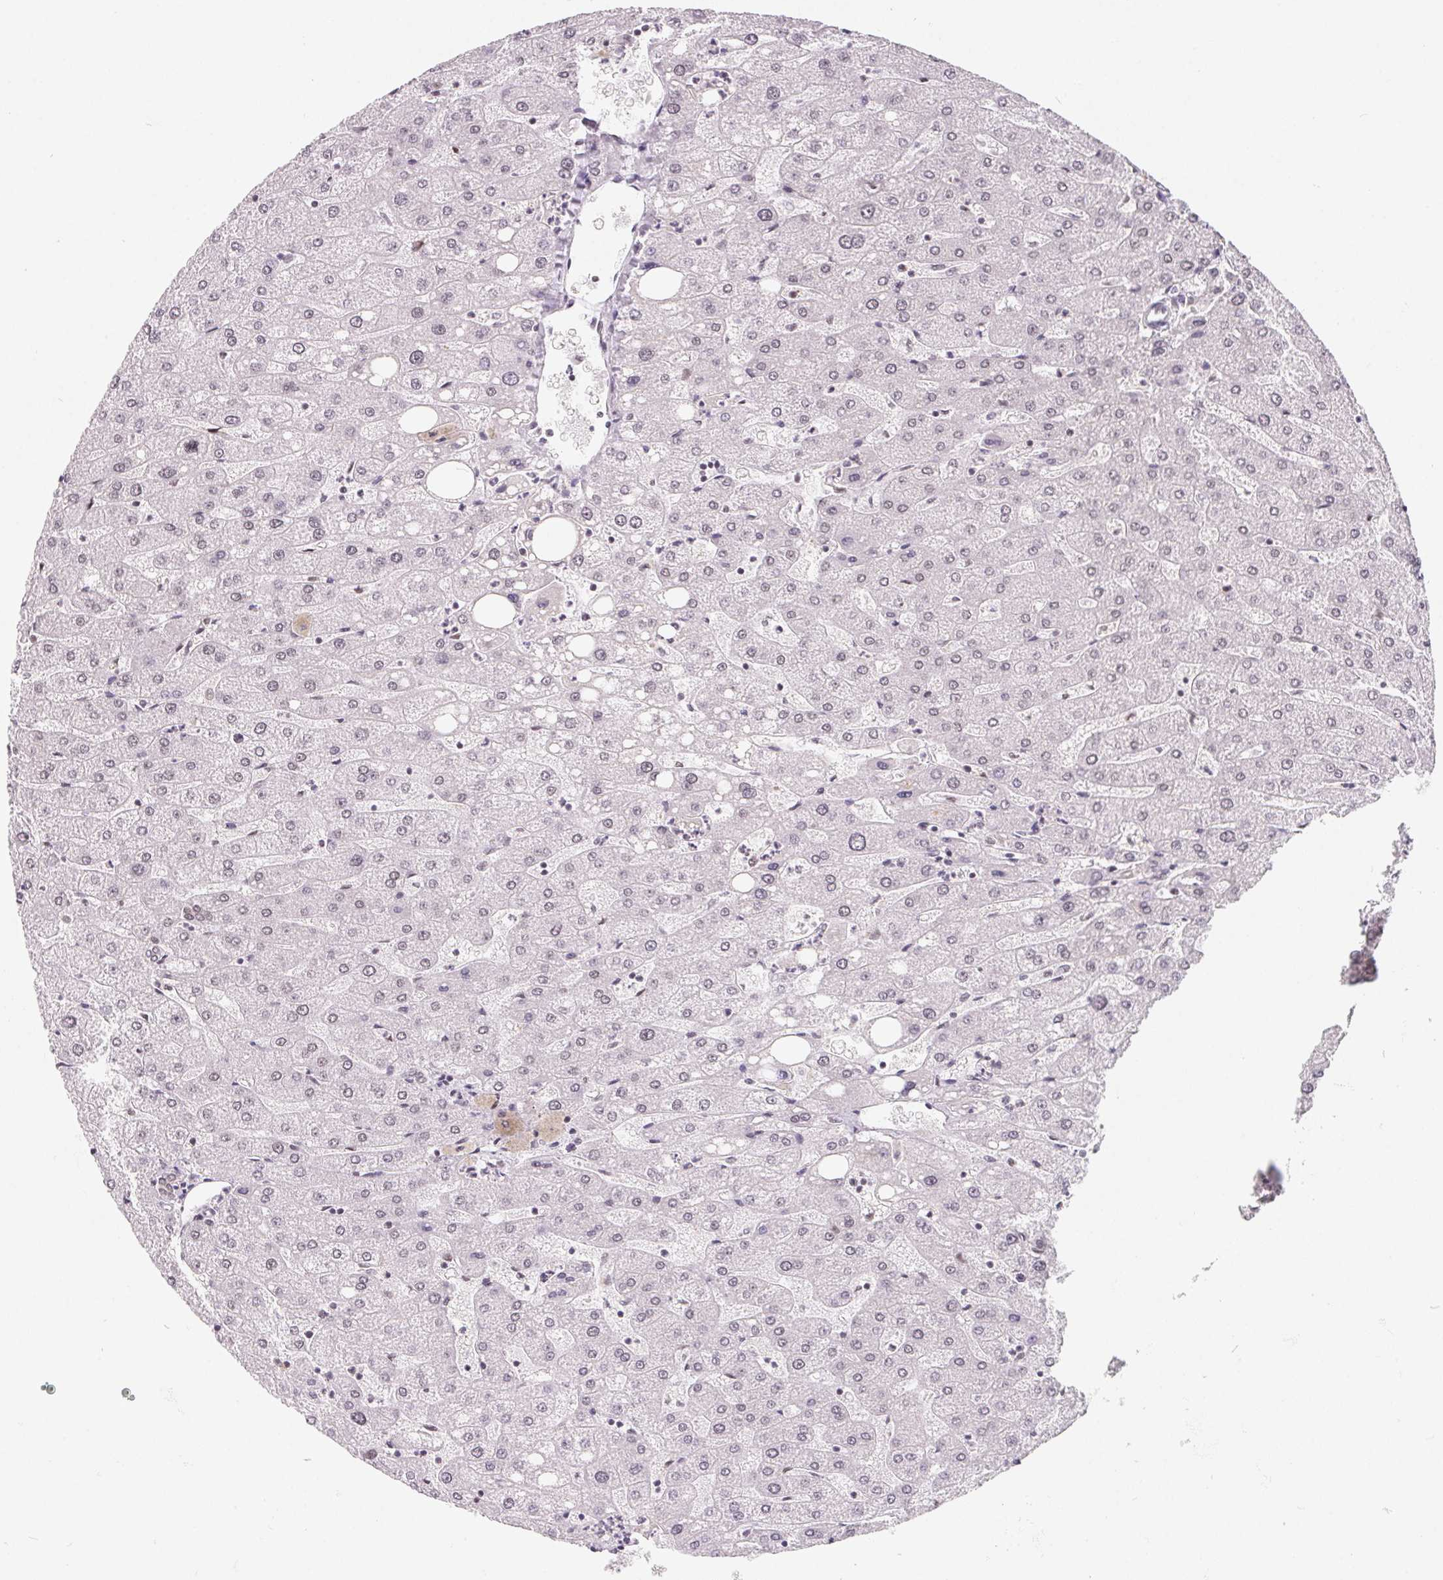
{"staining": {"intensity": "weak", "quantity": "<25%", "location": "nuclear"}, "tissue": "liver", "cell_type": "Cholangiocytes", "image_type": "normal", "snomed": [{"axis": "morphology", "description": "Normal tissue, NOS"}, {"axis": "topography", "description": "Liver"}], "caption": "IHC histopathology image of unremarkable liver: liver stained with DAB displays no significant protein expression in cholangiocytes. Brightfield microscopy of immunohistochemistry (IHC) stained with DAB (brown) and hematoxylin (blue), captured at high magnification.", "gene": "TCERG1", "patient": {"sex": "male", "age": 67}}